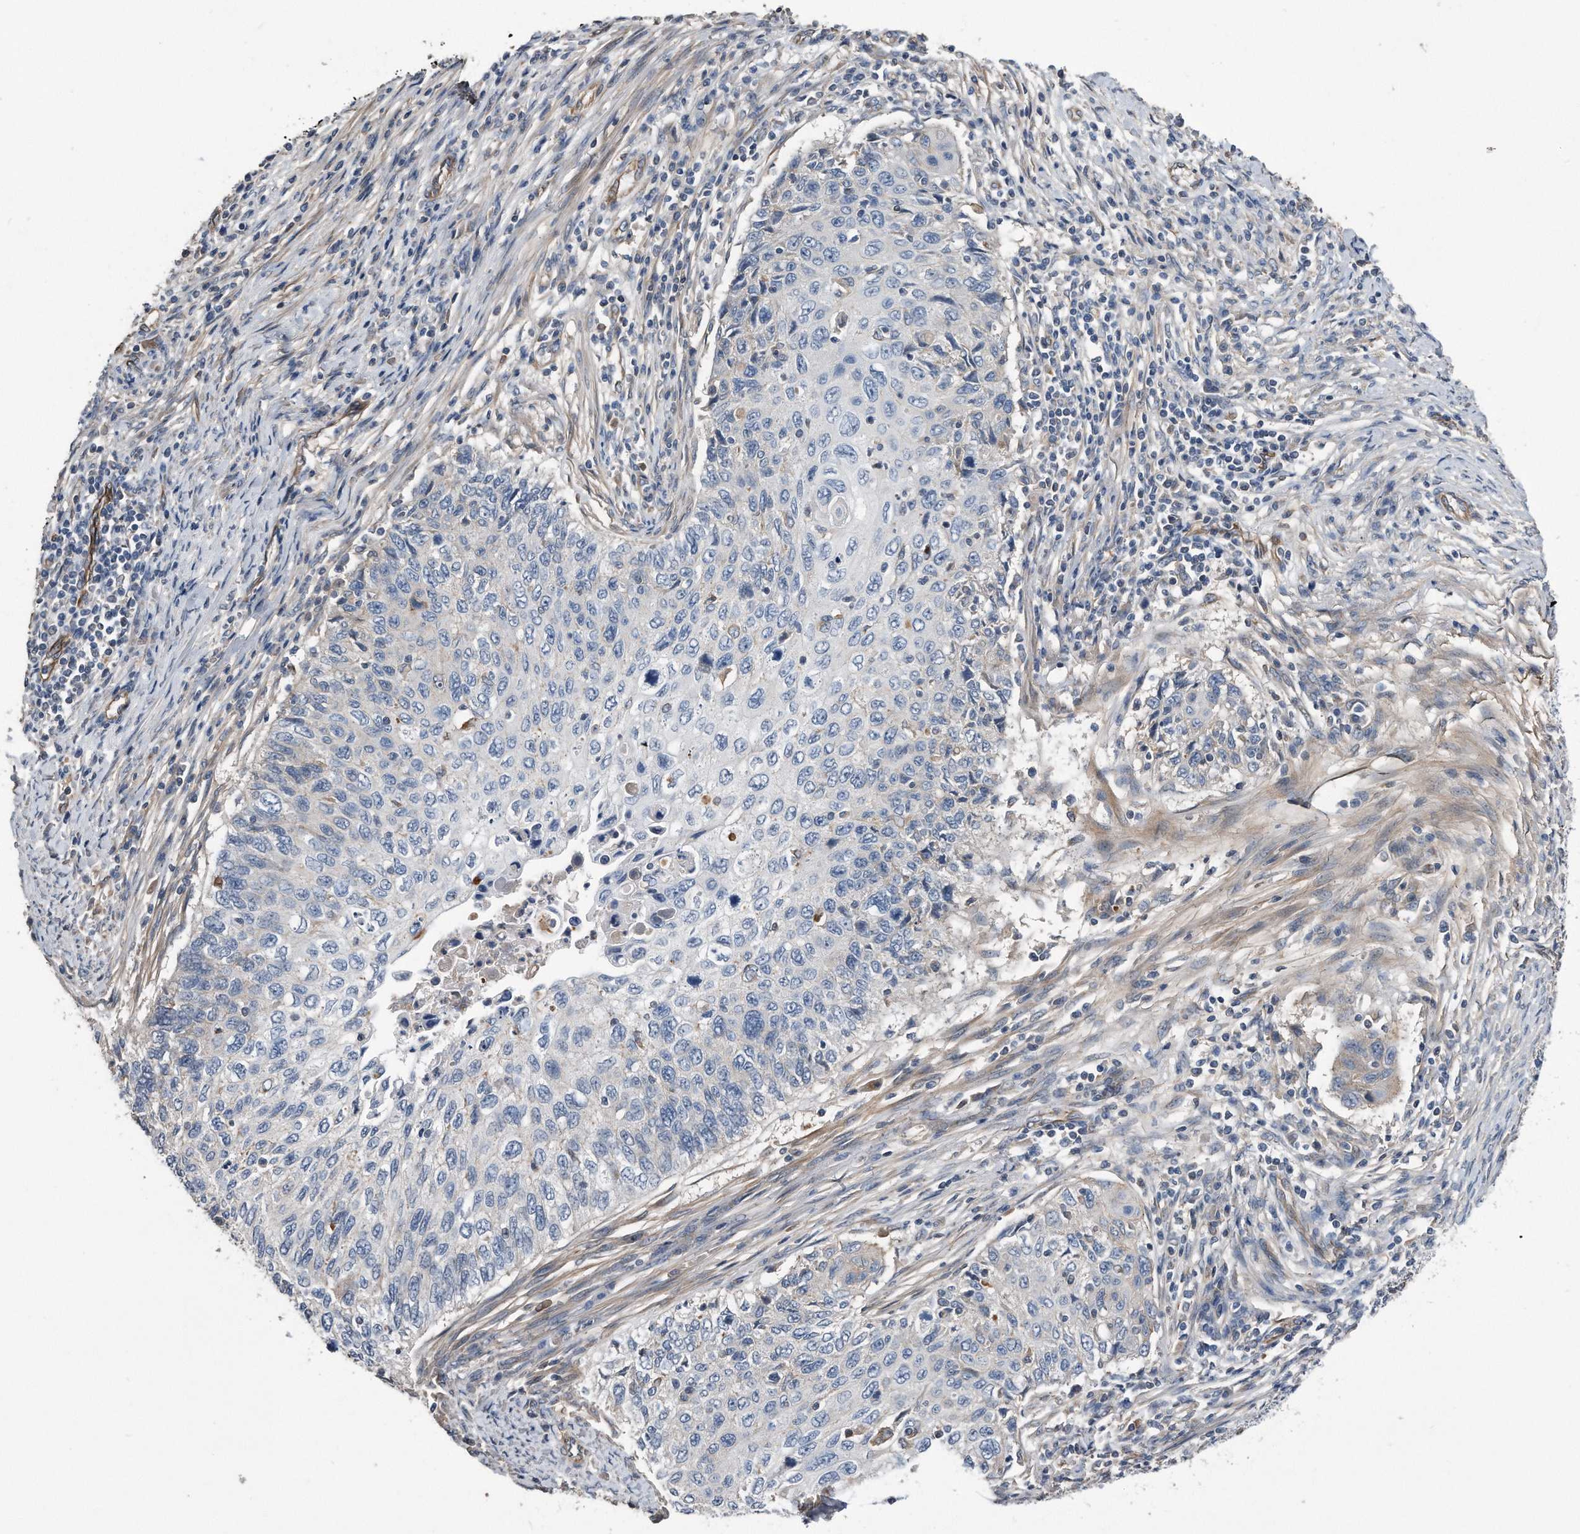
{"staining": {"intensity": "negative", "quantity": "none", "location": "none"}, "tissue": "cervical cancer", "cell_type": "Tumor cells", "image_type": "cancer", "snomed": [{"axis": "morphology", "description": "Squamous cell carcinoma, NOS"}, {"axis": "topography", "description": "Cervix"}], "caption": "This is an immunohistochemistry histopathology image of human cervical cancer. There is no expression in tumor cells.", "gene": "GPC1", "patient": {"sex": "female", "age": 70}}